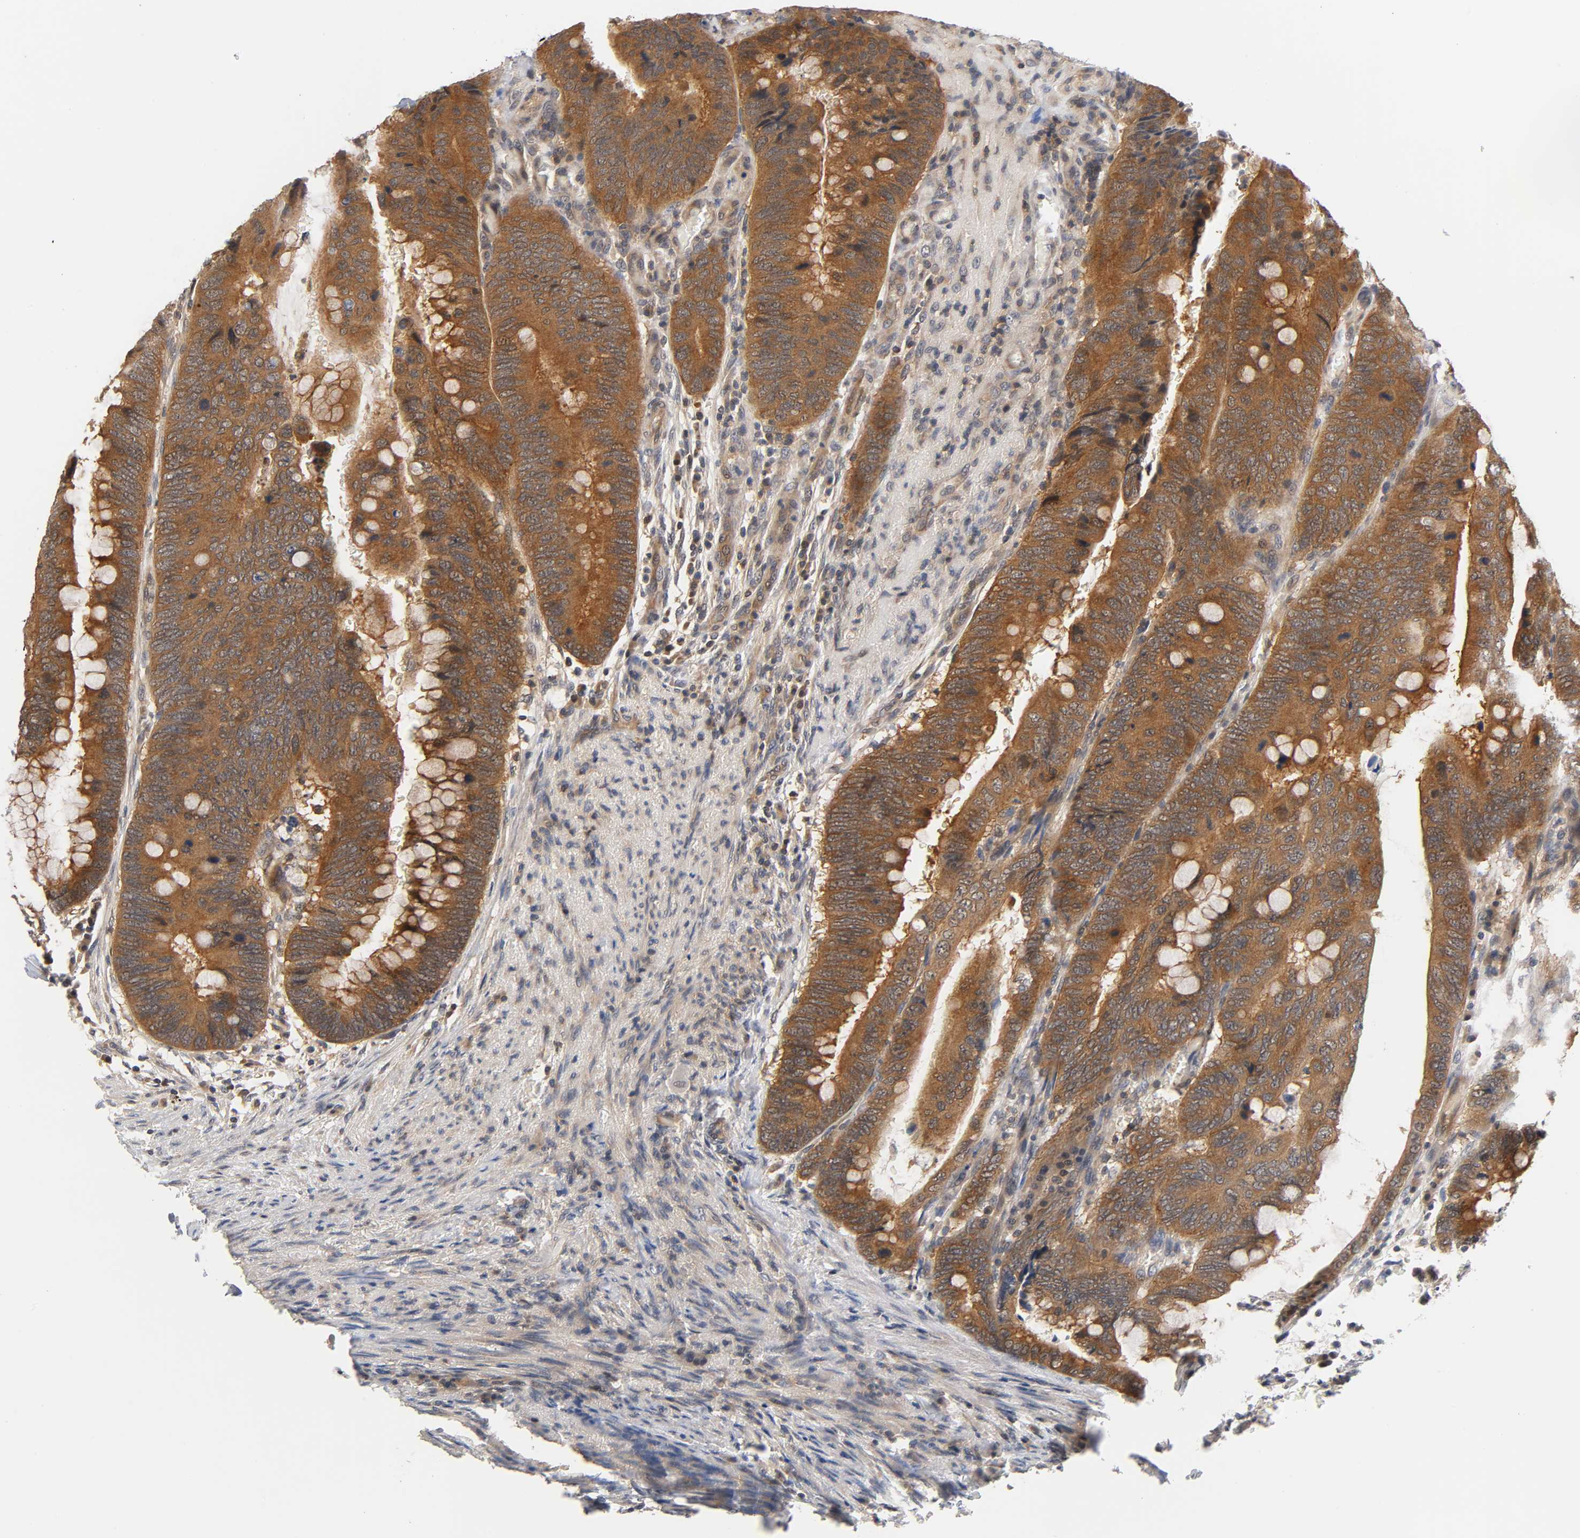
{"staining": {"intensity": "moderate", "quantity": ">75%", "location": "cytoplasmic/membranous"}, "tissue": "colorectal cancer", "cell_type": "Tumor cells", "image_type": "cancer", "snomed": [{"axis": "morphology", "description": "Normal tissue, NOS"}, {"axis": "morphology", "description": "Adenocarcinoma, NOS"}, {"axis": "topography", "description": "Rectum"}, {"axis": "topography", "description": "Peripheral nerve tissue"}], "caption": "Colorectal adenocarcinoma stained with IHC demonstrates moderate cytoplasmic/membranous positivity in about >75% of tumor cells.", "gene": "PRKAB1", "patient": {"sex": "male", "age": 92}}